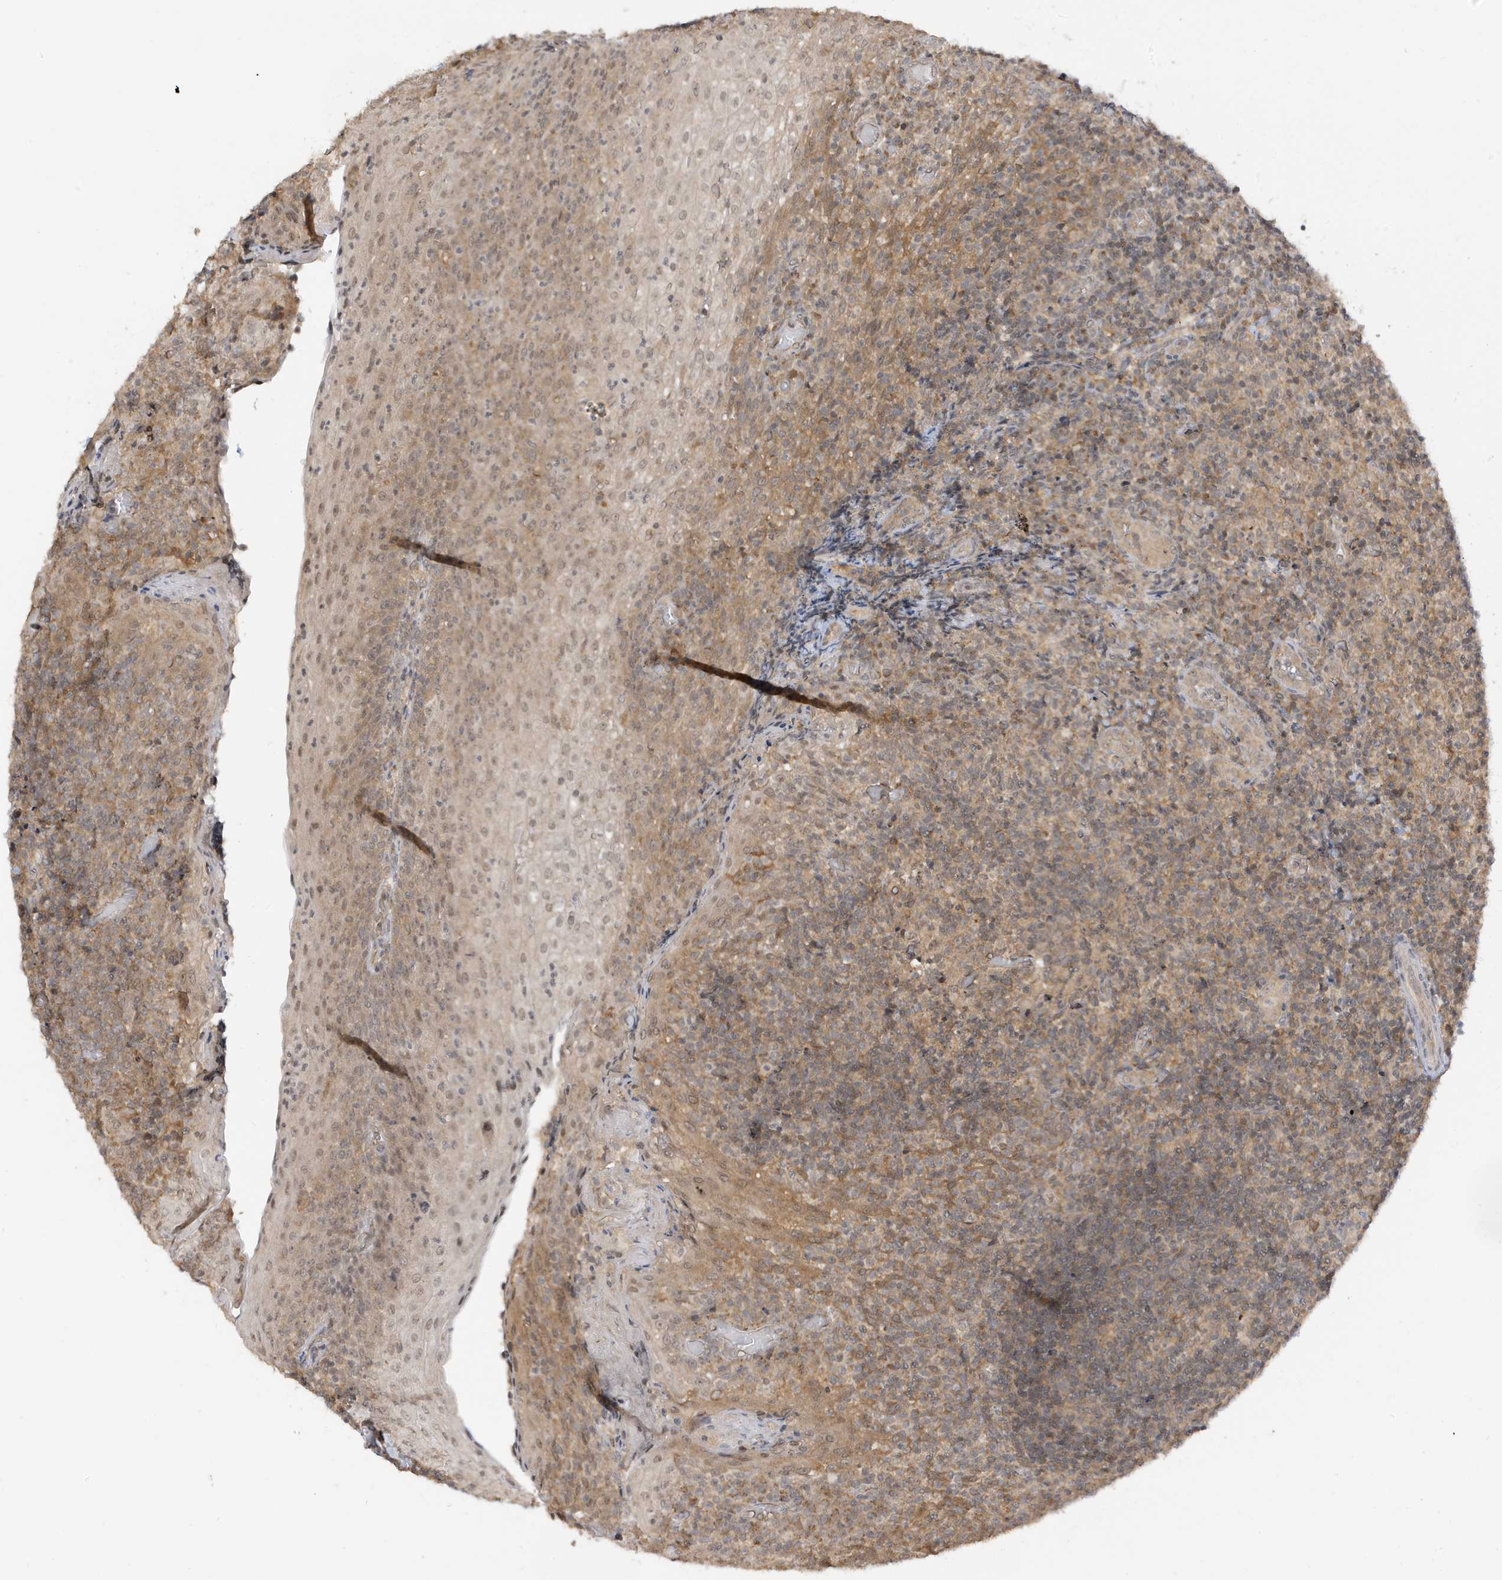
{"staining": {"intensity": "moderate", "quantity": ">75%", "location": "cytoplasmic/membranous"}, "tissue": "tonsil", "cell_type": "Germinal center cells", "image_type": "normal", "snomed": [{"axis": "morphology", "description": "Normal tissue, NOS"}, {"axis": "topography", "description": "Tonsil"}], "caption": "A high-resolution histopathology image shows immunohistochemistry staining of normal tonsil, which exhibits moderate cytoplasmic/membranous expression in about >75% of germinal center cells. Nuclei are stained in blue.", "gene": "TAB3", "patient": {"sex": "female", "age": 19}}